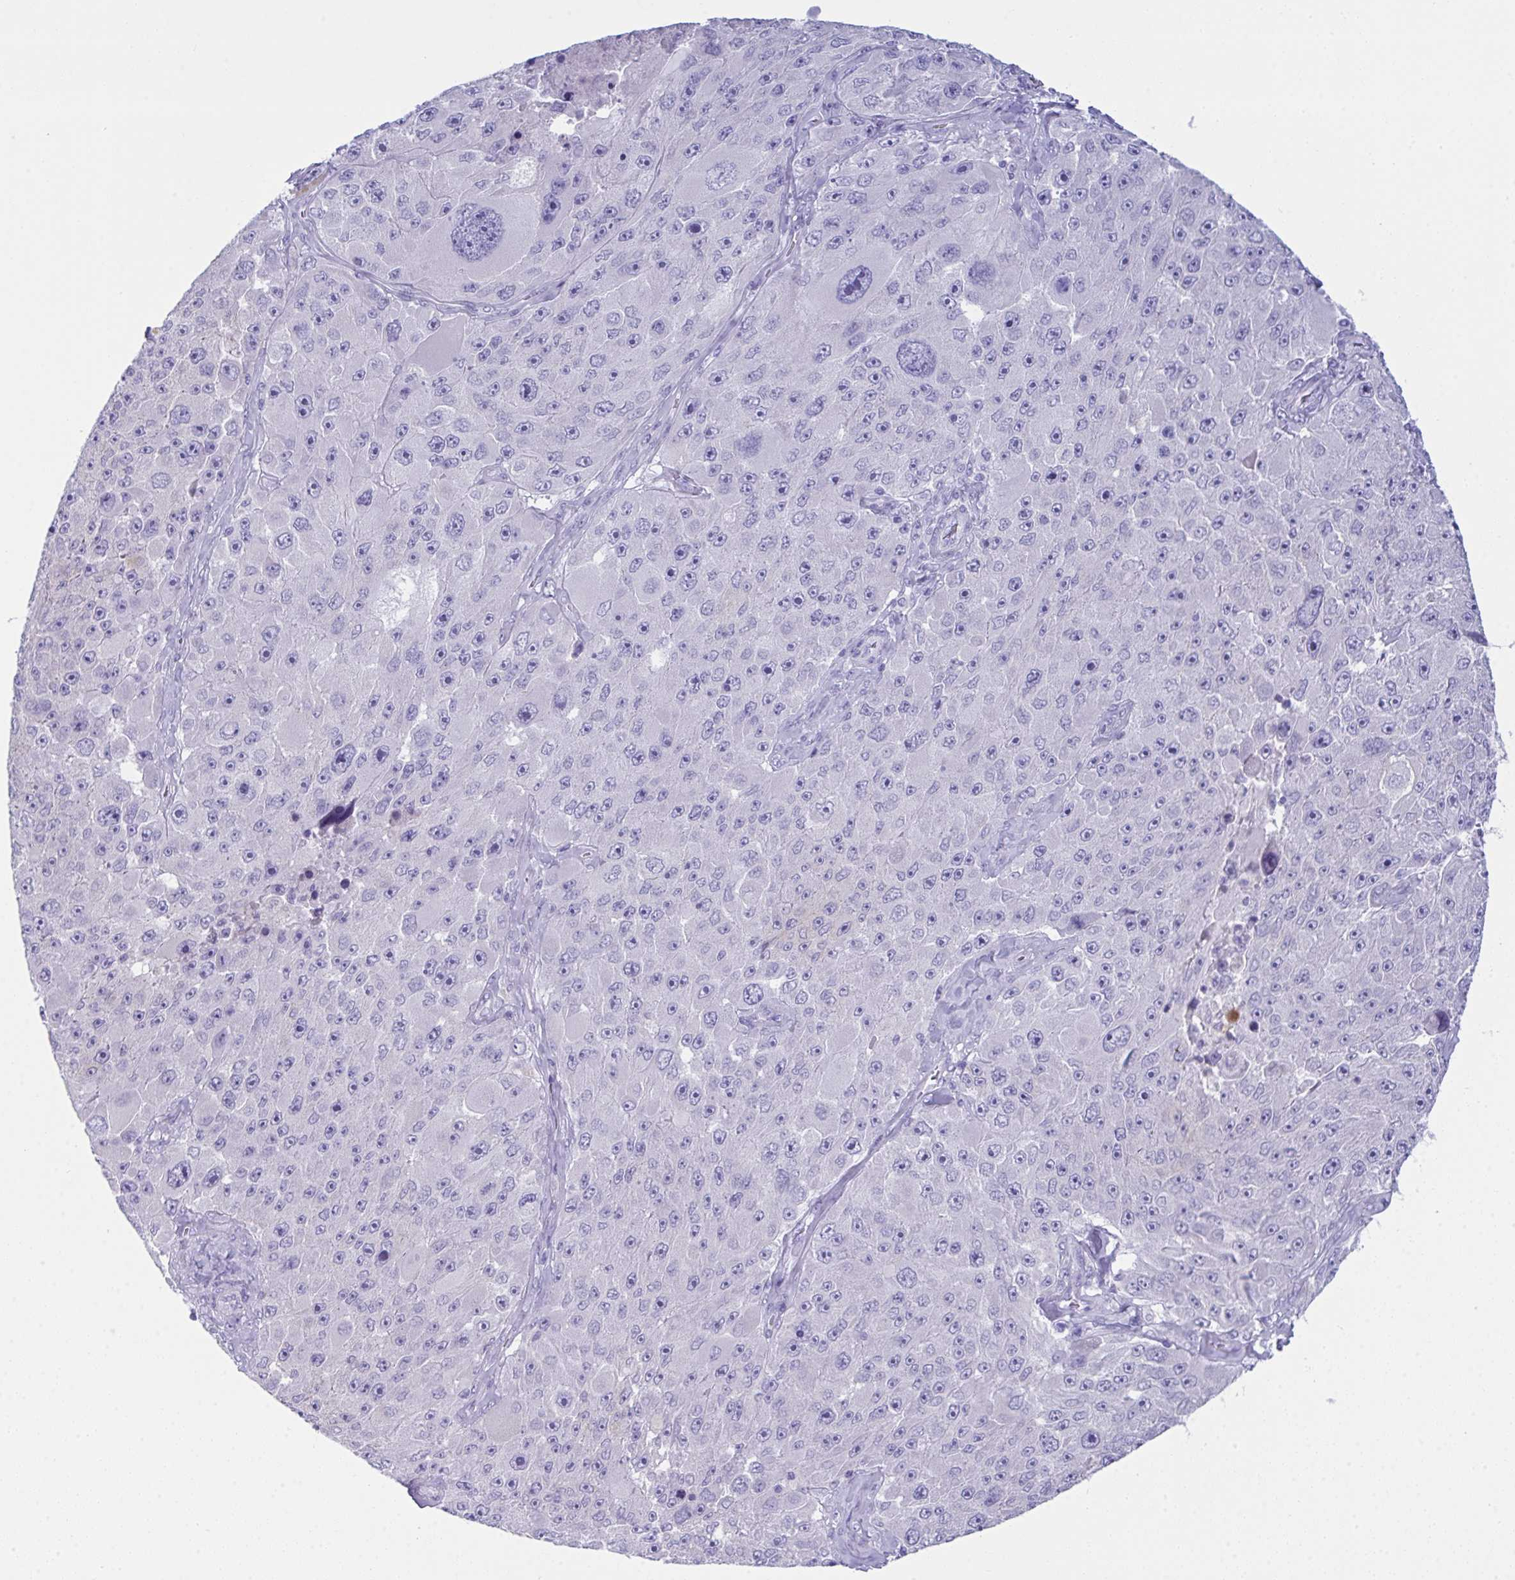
{"staining": {"intensity": "negative", "quantity": "none", "location": "none"}, "tissue": "melanoma", "cell_type": "Tumor cells", "image_type": "cancer", "snomed": [{"axis": "morphology", "description": "Malignant melanoma, Metastatic site"}, {"axis": "topography", "description": "Lymph node"}], "caption": "Protein analysis of malignant melanoma (metastatic site) demonstrates no significant positivity in tumor cells.", "gene": "GLB1L2", "patient": {"sex": "male", "age": 62}}